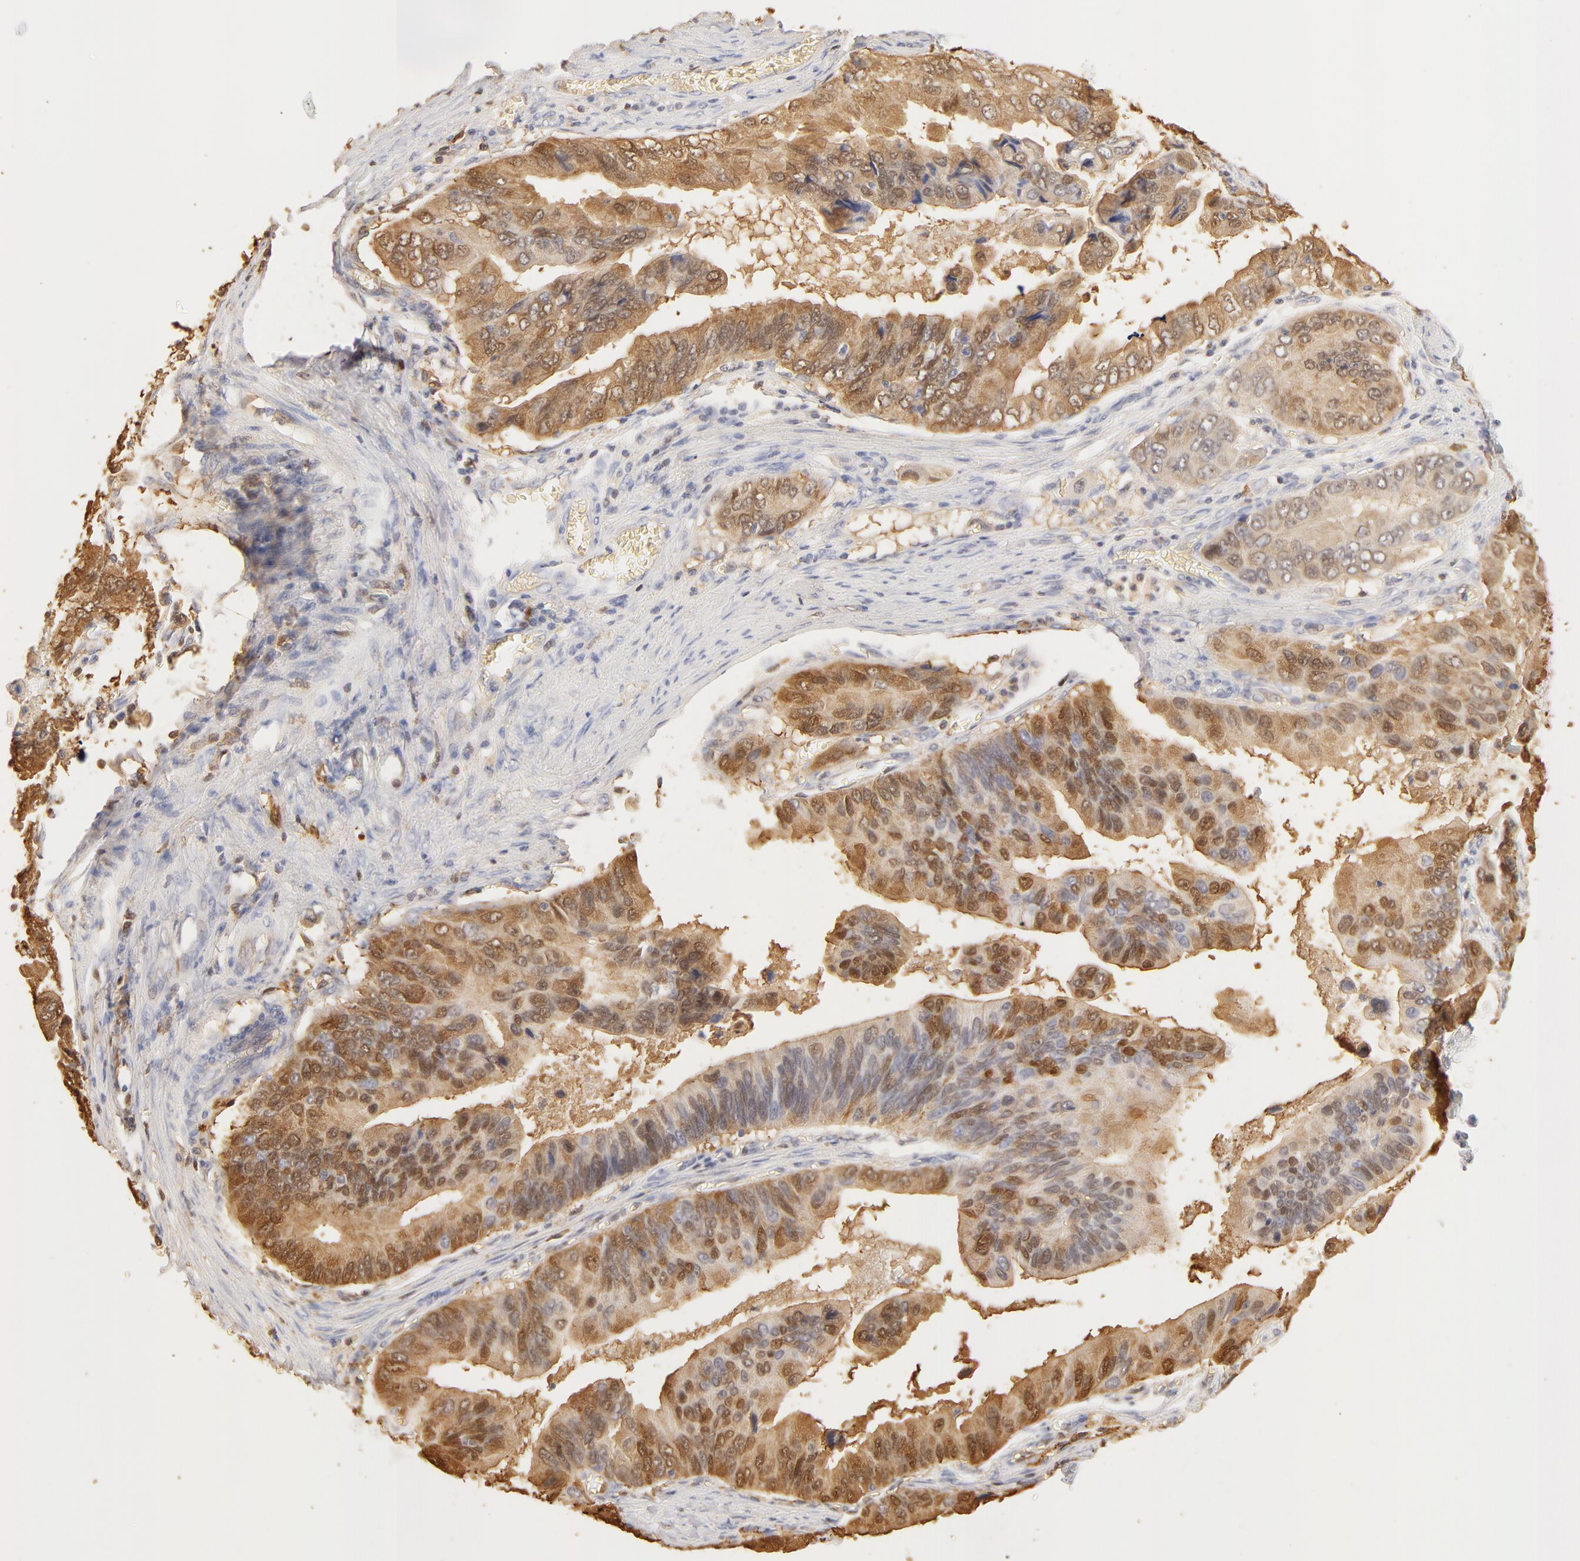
{"staining": {"intensity": "moderate", "quantity": "25%-75%", "location": "nuclear"}, "tissue": "stomach cancer", "cell_type": "Tumor cells", "image_type": "cancer", "snomed": [{"axis": "morphology", "description": "Adenocarcinoma, NOS"}, {"axis": "topography", "description": "Stomach, upper"}], "caption": "This photomicrograph shows immunohistochemistry staining of human adenocarcinoma (stomach), with medium moderate nuclear expression in approximately 25%-75% of tumor cells.", "gene": "CA2", "patient": {"sex": "male", "age": 80}}